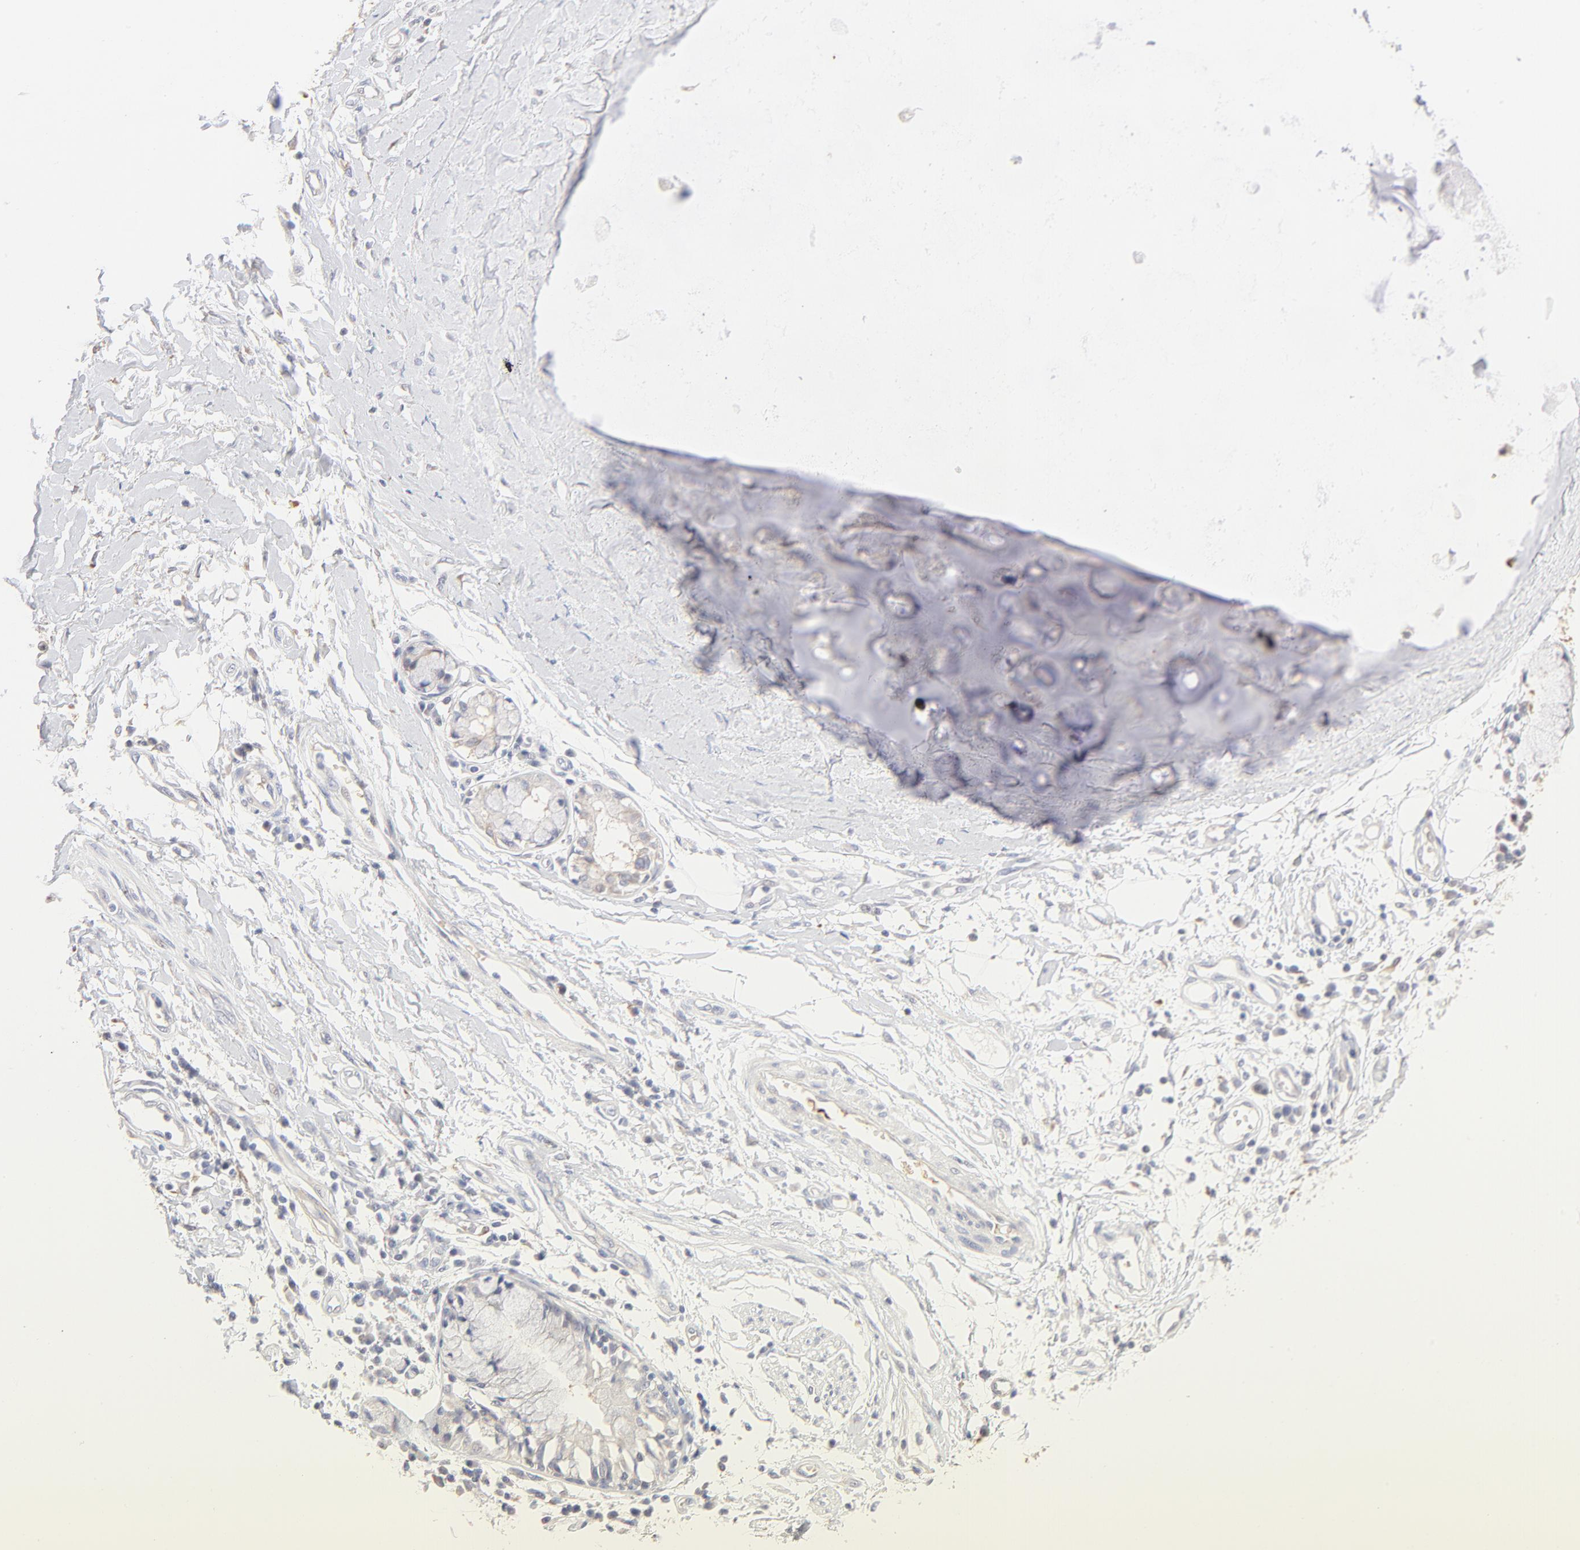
{"staining": {"intensity": "negative", "quantity": "none", "location": "none"}, "tissue": "adipose tissue", "cell_type": "Adipocytes", "image_type": "normal", "snomed": [{"axis": "morphology", "description": "Normal tissue, NOS"}, {"axis": "morphology", "description": "Adenocarcinoma, NOS"}, {"axis": "topography", "description": "Cartilage tissue"}, {"axis": "topography", "description": "Bronchus"}, {"axis": "topography", "description": "Lung"}], "caption": "Benign adipose tissue was stained to show a protein in brown. There is no significant staining in adipocytes. The staining was performed using DAB (3,3'-diaminobenzidine) to visualize the protein expression in brown, while the nuclei were stained in blue with hematoxylin (Magnification: 20x).", "gene": "SPTB", "patient": {"sex": "female", "age": 67}}